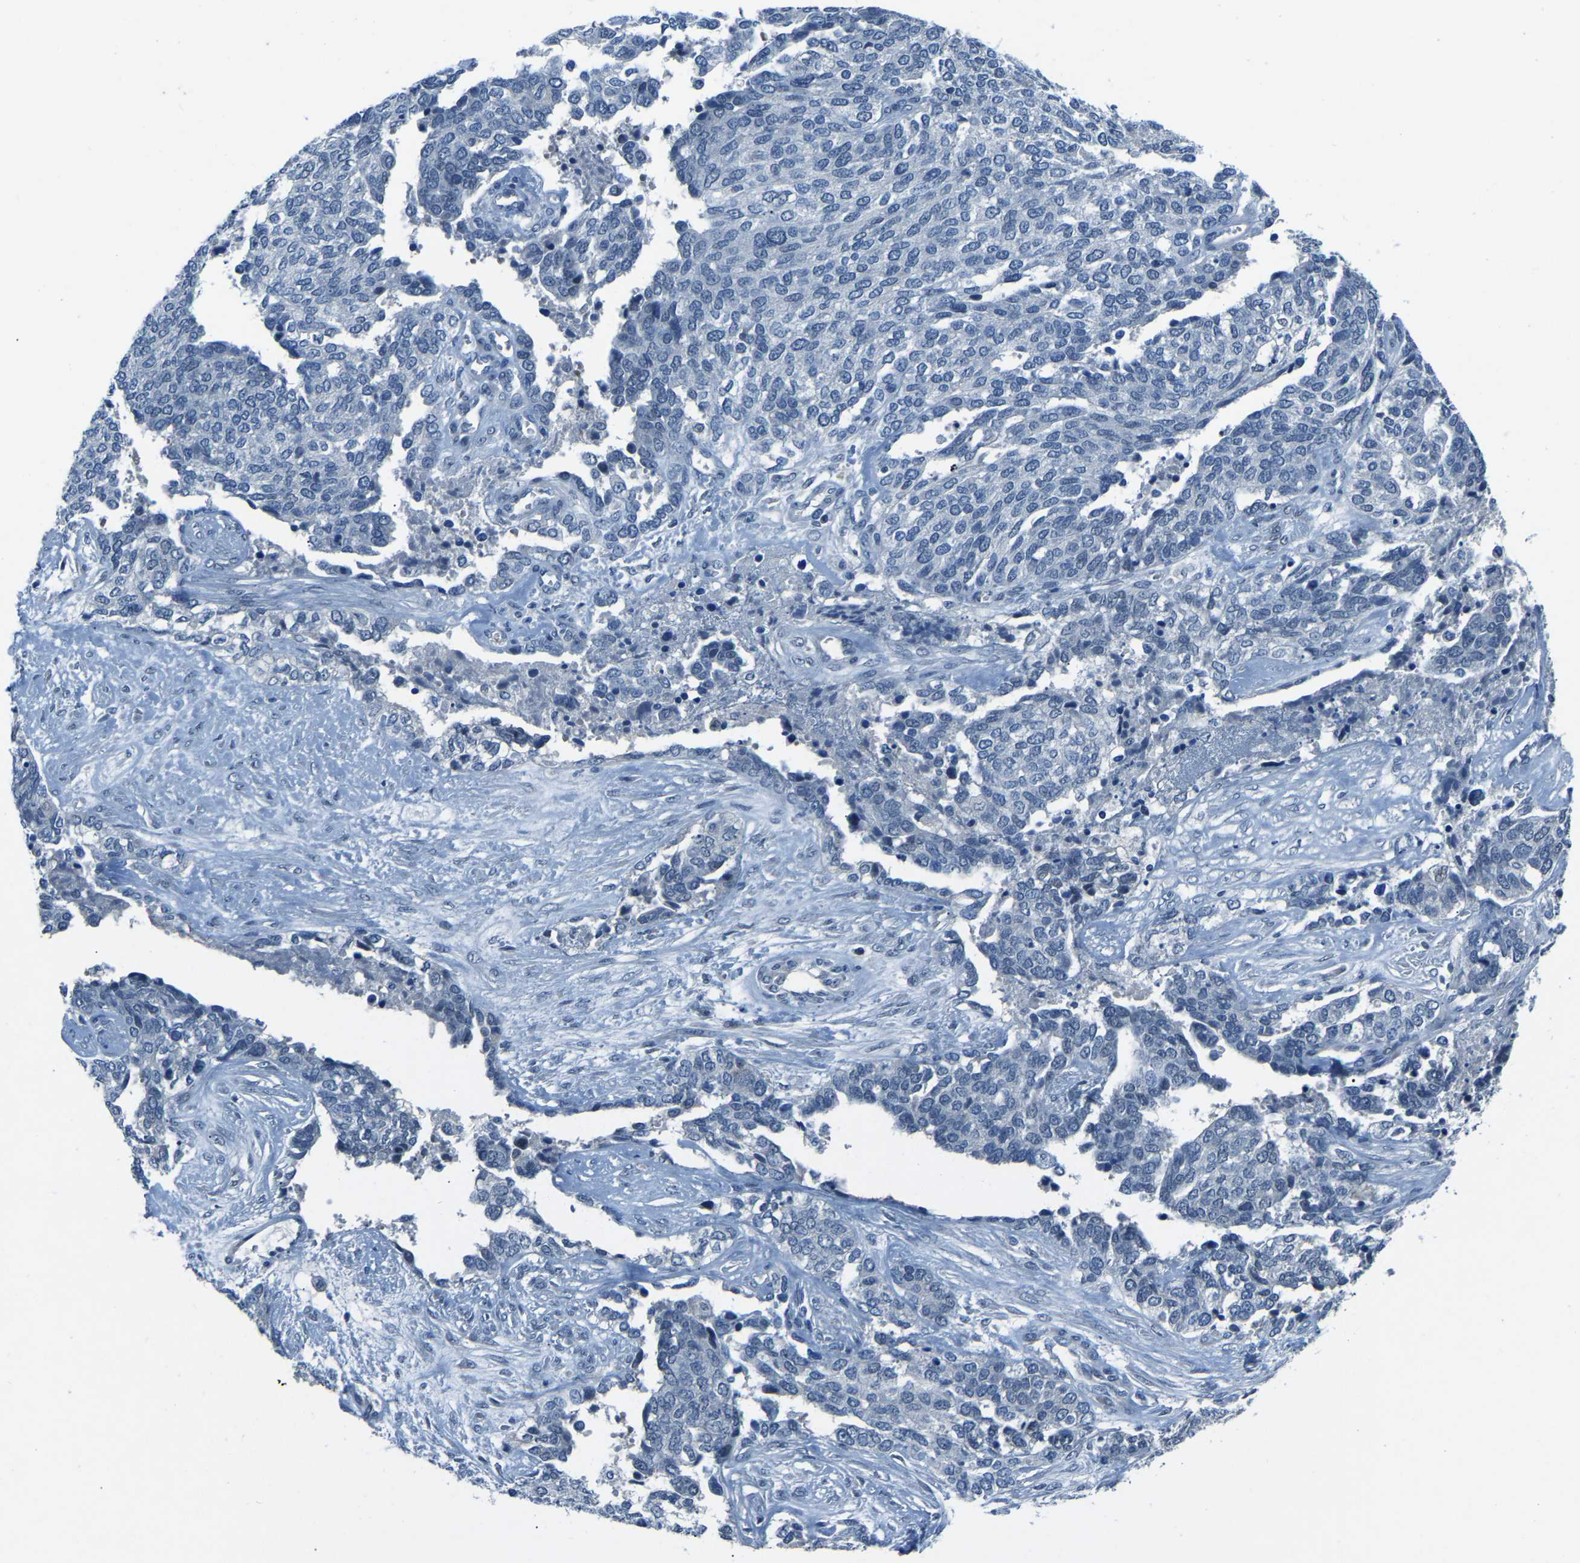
{"staining": {"intensity": "negative", "quantity": "none", "location": "none"}, "tissue": "ovarian cancer", "cell_type": "Tumor cells", "image_type": "cancer", "snomed": [{"axis": "morphology", "description": "Cystadenocarcinoma, serous, NOS"}, {"axis": "topography", "description": "Ovary"}], "caption": "A high-resolution image shows immunohistochemistry staining of serous cystadenocarcinoma (ovarian), which displays no significant expression in tumor cells.", "gene": "XIRP1", "patient": {"sex": "female", "age": 44}}